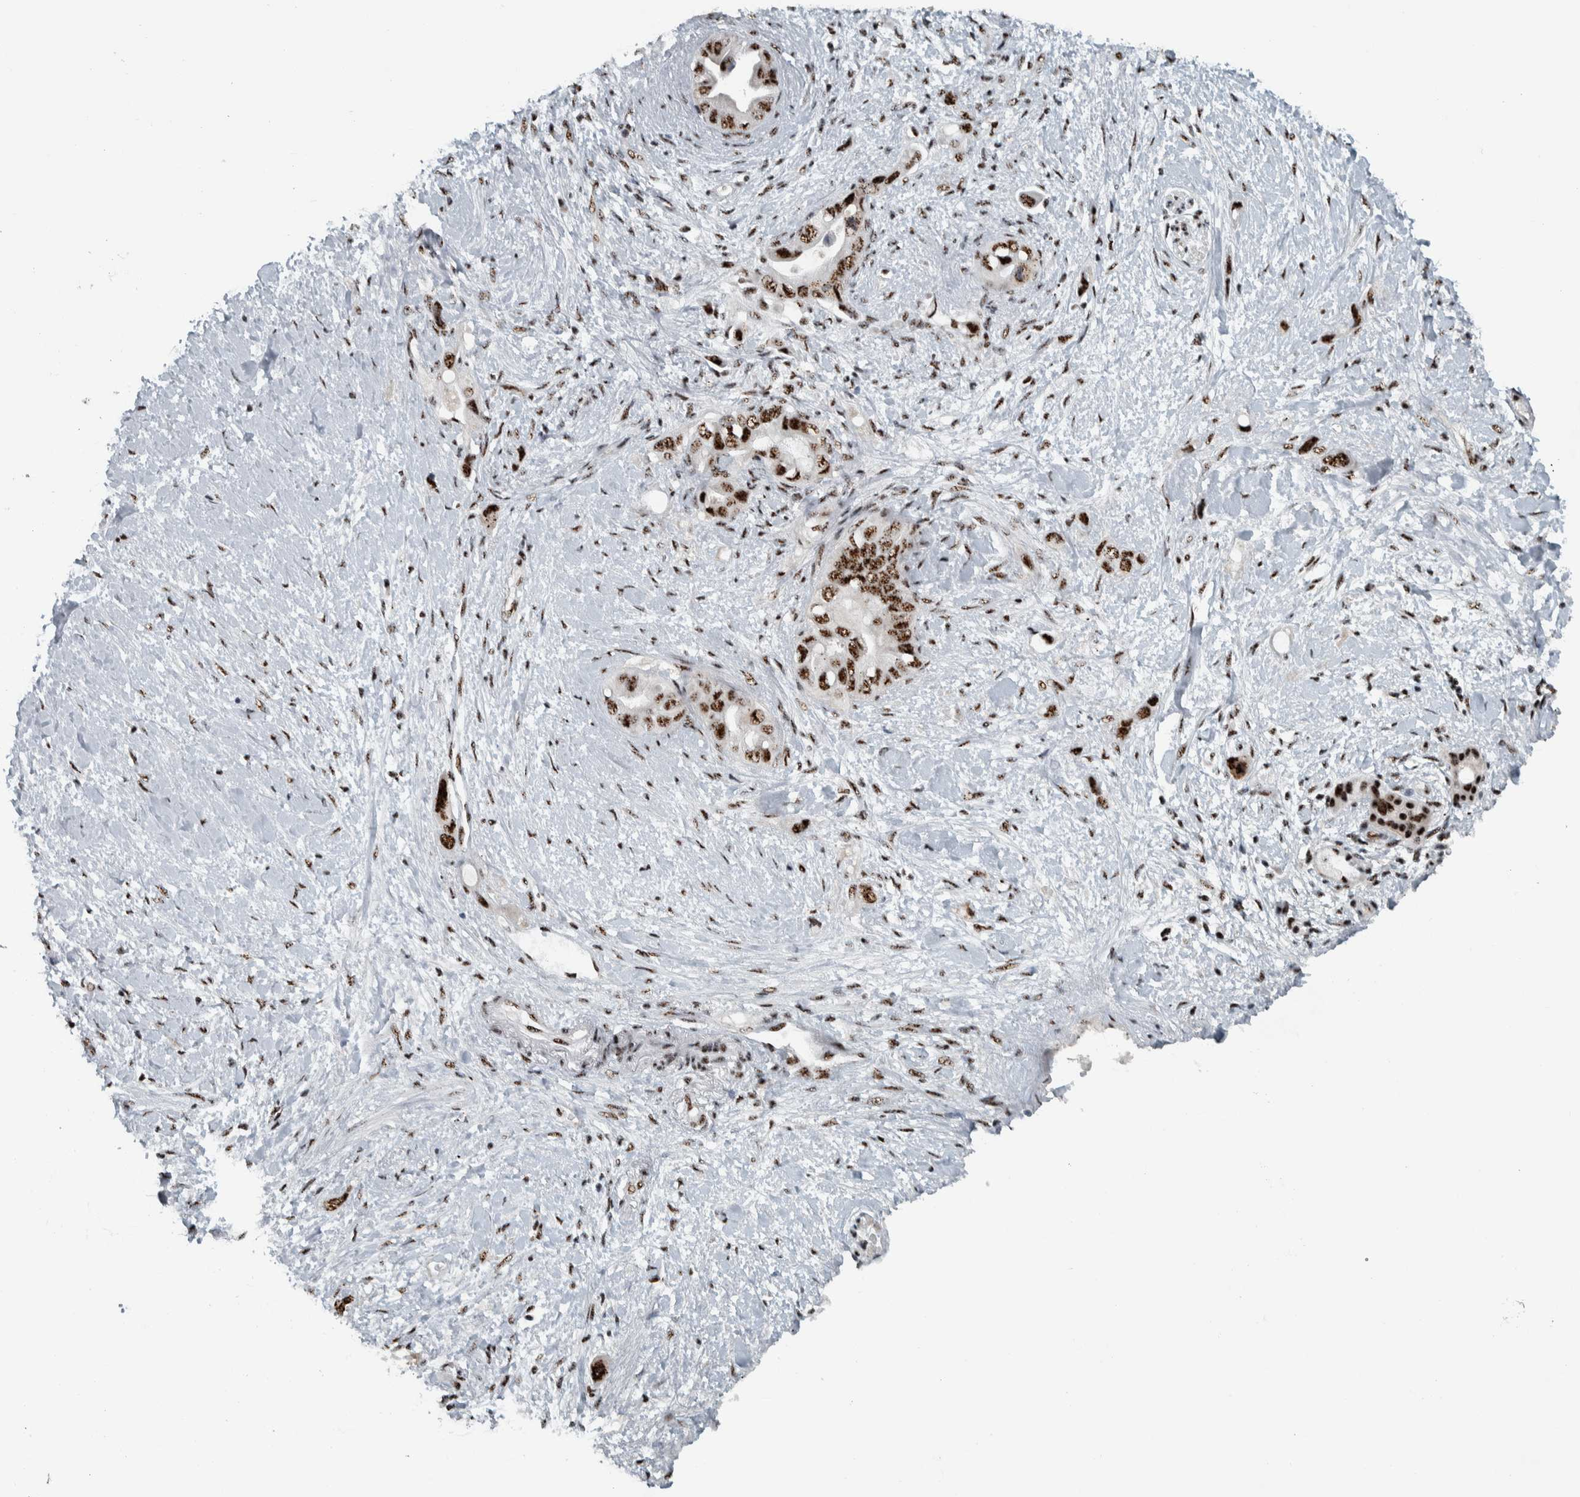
{"staining": {"intensity": "moderate", "quantity": ">75%", "location": "nuclear"}, "tissue": "pancreatic cancer", "cell_type": "Tumor cells", "image_type": "cancer", "snomed": [{"axis": "morphology", "description": "Adenocarcinoma, NOS"}, {"axis": "topography", "description": "Pancreas"}], "caption": "This image reveals immunohistochemistry (IHC) staining of pancreatic cancer (adenocarcinoma), with medium moderate nuclear expression in approximately >75% of tumor cells.", "gene": "SON", "patient": {"sex": "female", "age": 56}}